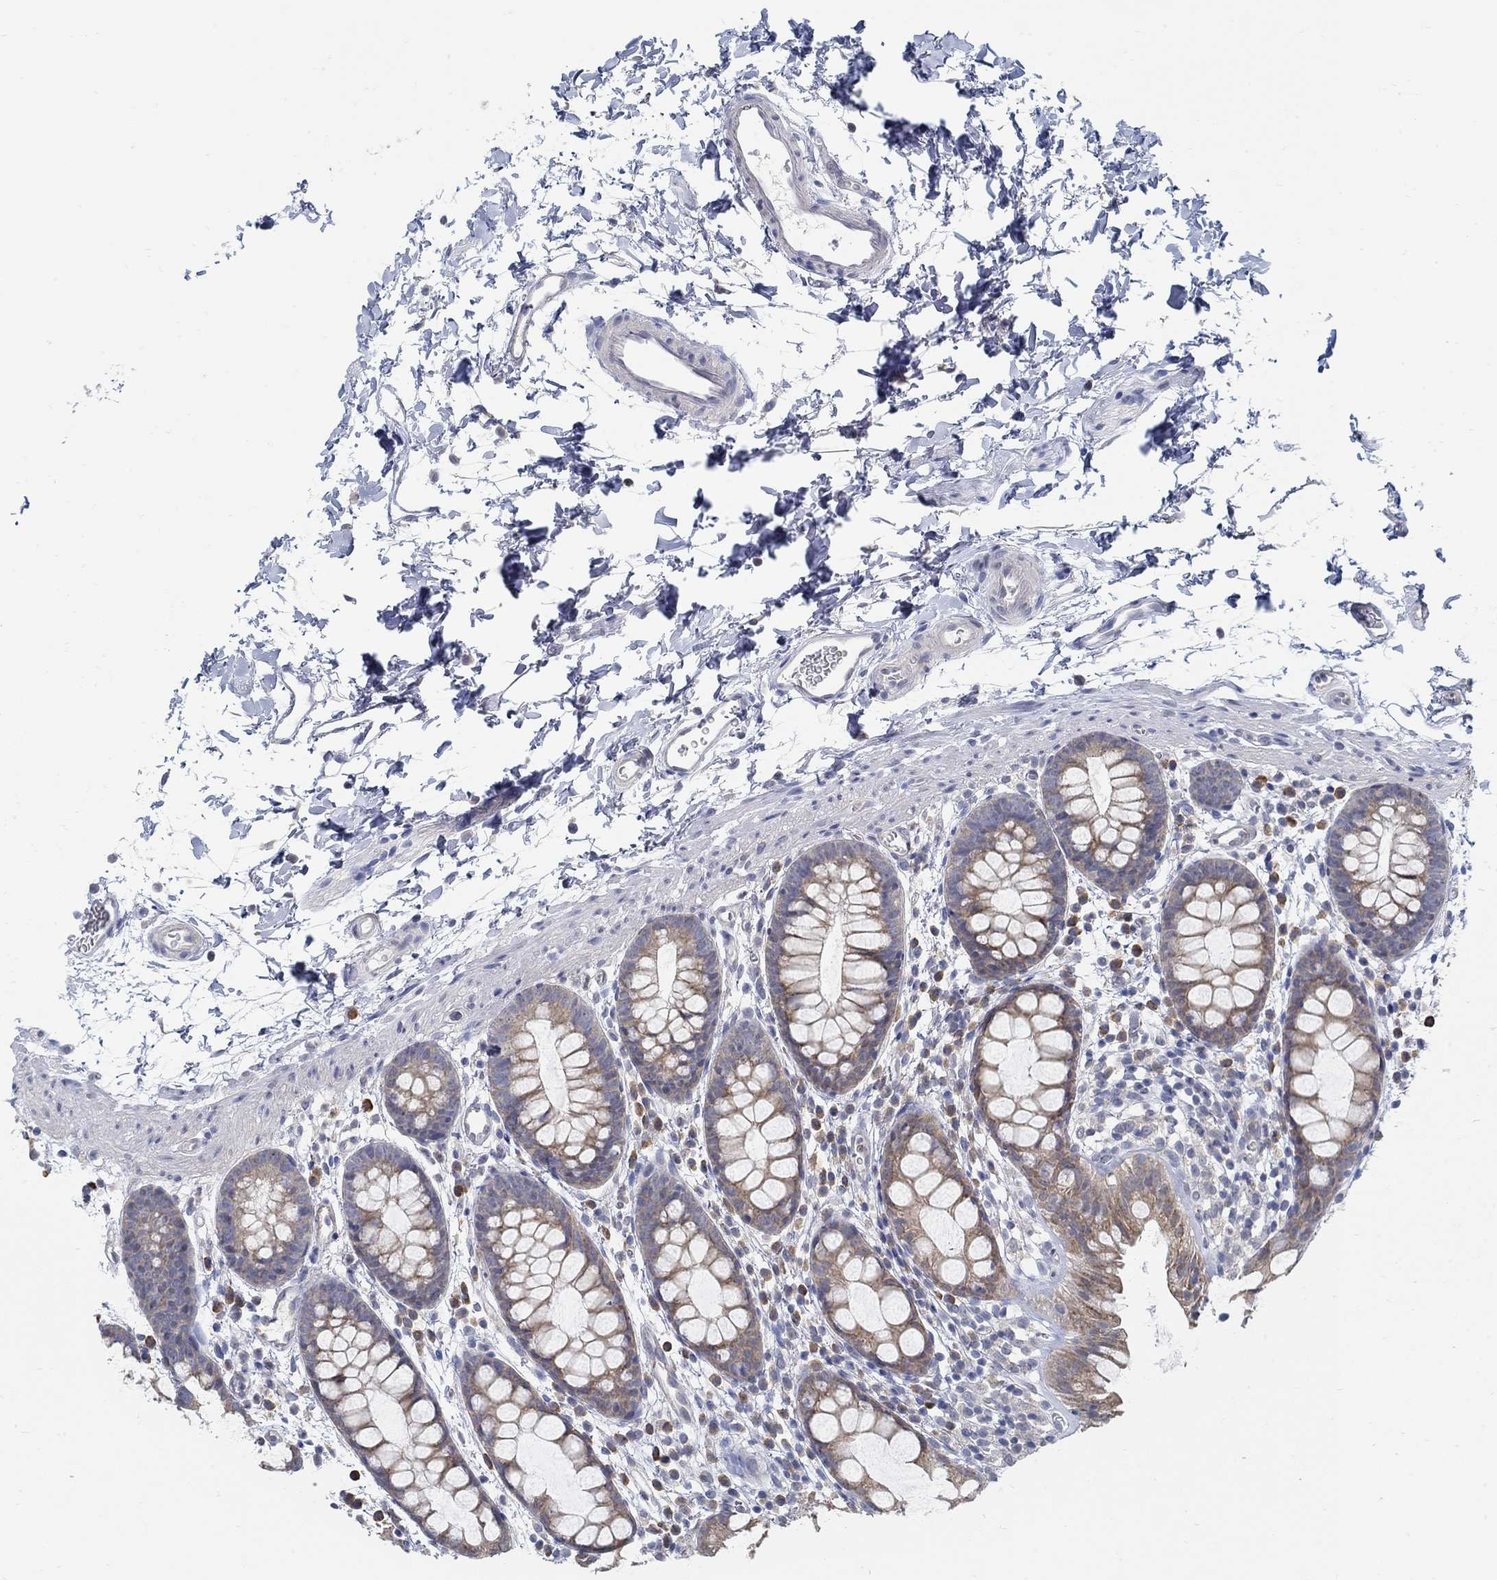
{"staining": {"intensity": "moderate", "quantity": "25%-75%", "location": "cytoplasmic/membranous"}, "tissue": "rectum", "cell_type": "Glandular cells", "image_type": "normal", "snomed": [{"axis": "morphology", "description": "Normal tissue, NOS"}, {"axis": "topography", "description": "Rectum"}], "caption": "A brown stain labels moderate cytoplasmic/membranous staining of a protein in glandular cells of benign rectum.", "gene": "PCDH11X", "patient": {"sex": "male", "age": 57}}